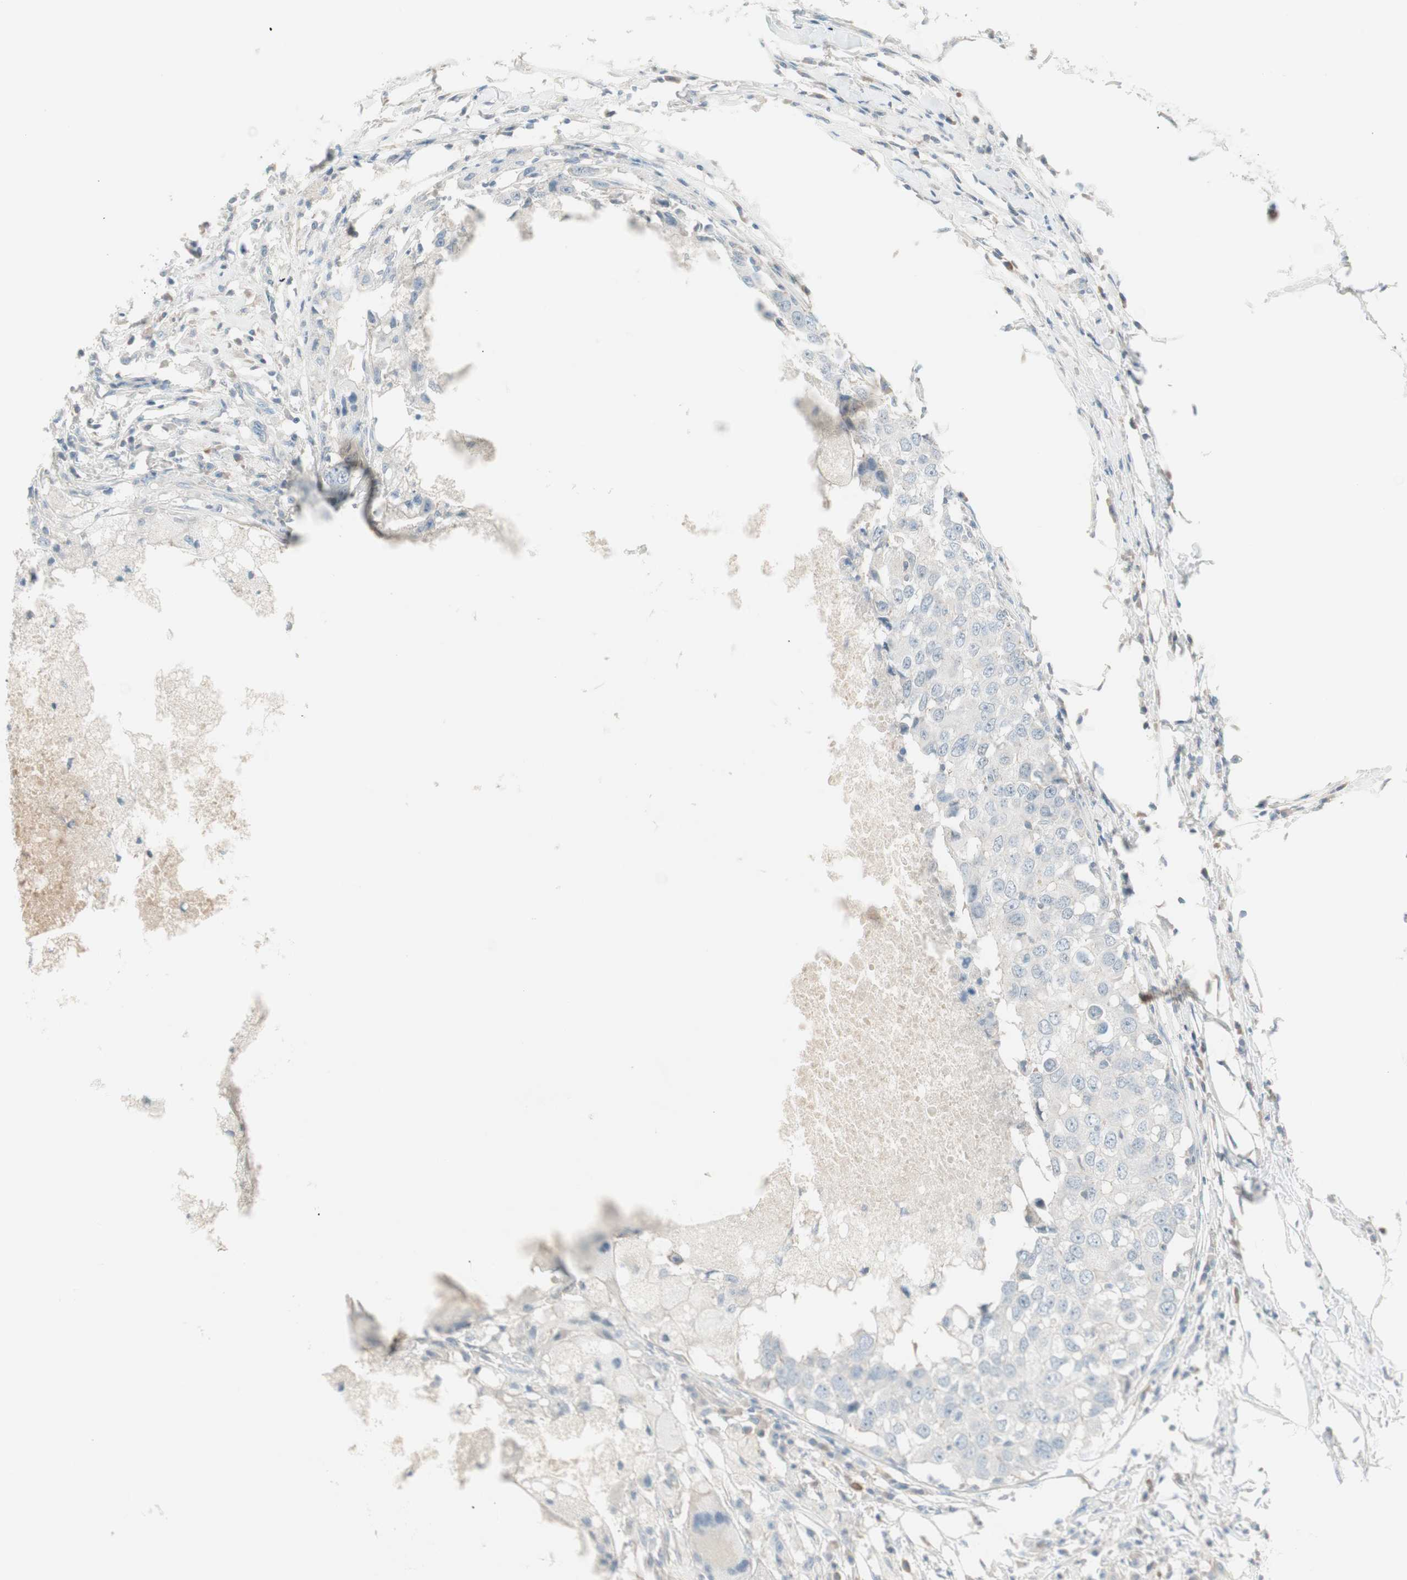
{"staining": {"intensity": "negative", "quantity": "none", "location": "none"}, "tissue": "breast cancer", "cell_type": "Tumor cells", "image_type": "cancer", "snomed": [{"axis": "morphology", "description": "Duct carcinoma"}, {"axis": "topography", "description": "Breast"}], "caption": "Tumor cells show no significant staining in breast cancer. (DAB IHC with hematoxylin counter stain).", "gene": "ITLN2", "patient": {"sex": "female", "age": 27}}